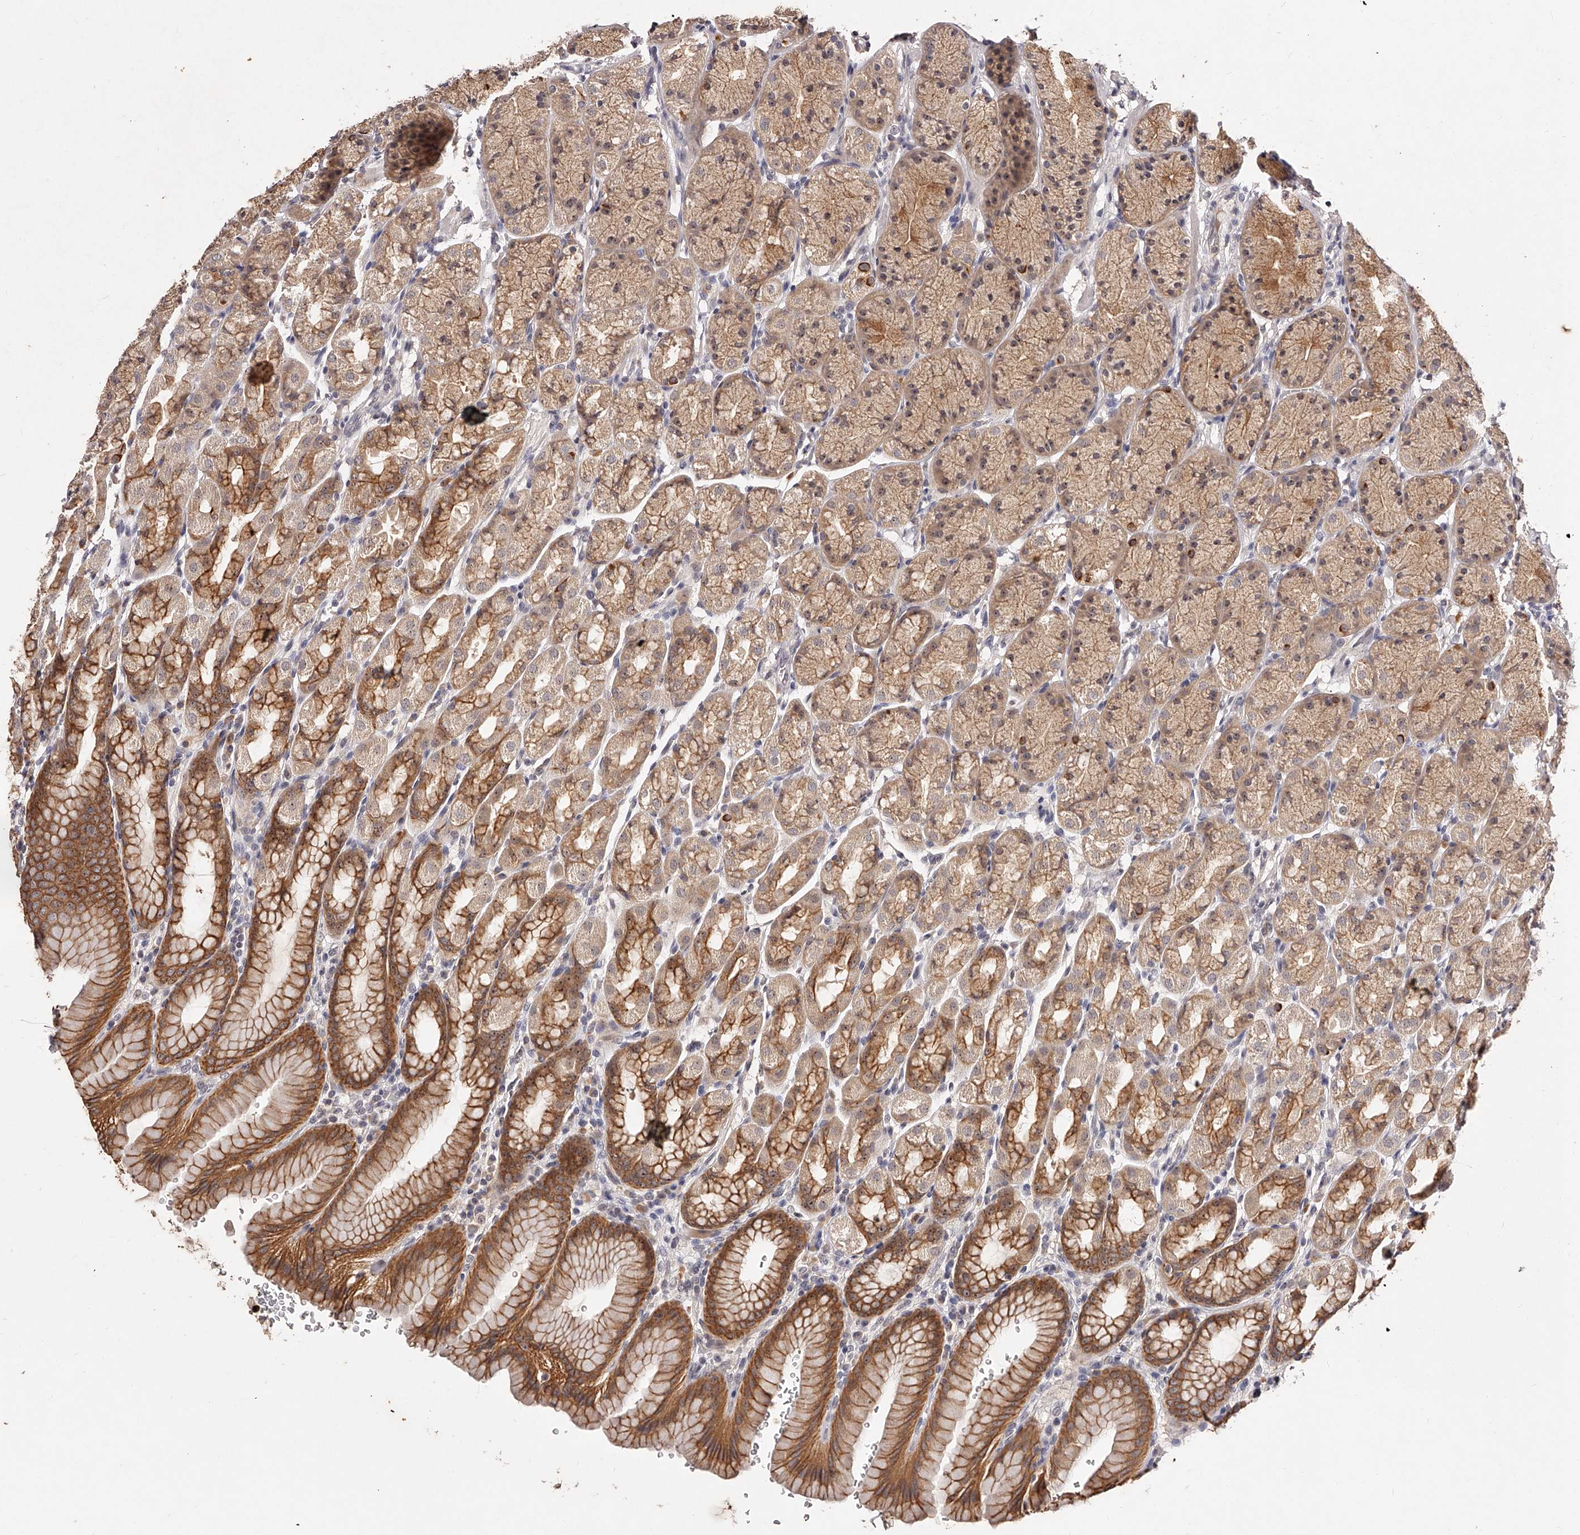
{"staining": {"intensity": "moderate", "quantity": ">75%", "location": "cytoplasmic/membranous,nuclear"}, "tissue": "stomach", "cell_type": "Glandular cells", "image_type": "normal", "snomed": [{"axis": "morphology", "description": "Normal tissue, NOS"}, {"axis": "topography", "description": "Stomach"}], "caption": "A brown stain highlights moderate cytoplasmic/membranous,nuclear staining of a protein in glandular cells of normal stomach. Immunohistochemistry stains the protein in brown and the nuclei are stained blue.", "gene": "PHACTR1", "patient": {"sex": "male", "age": 42}}